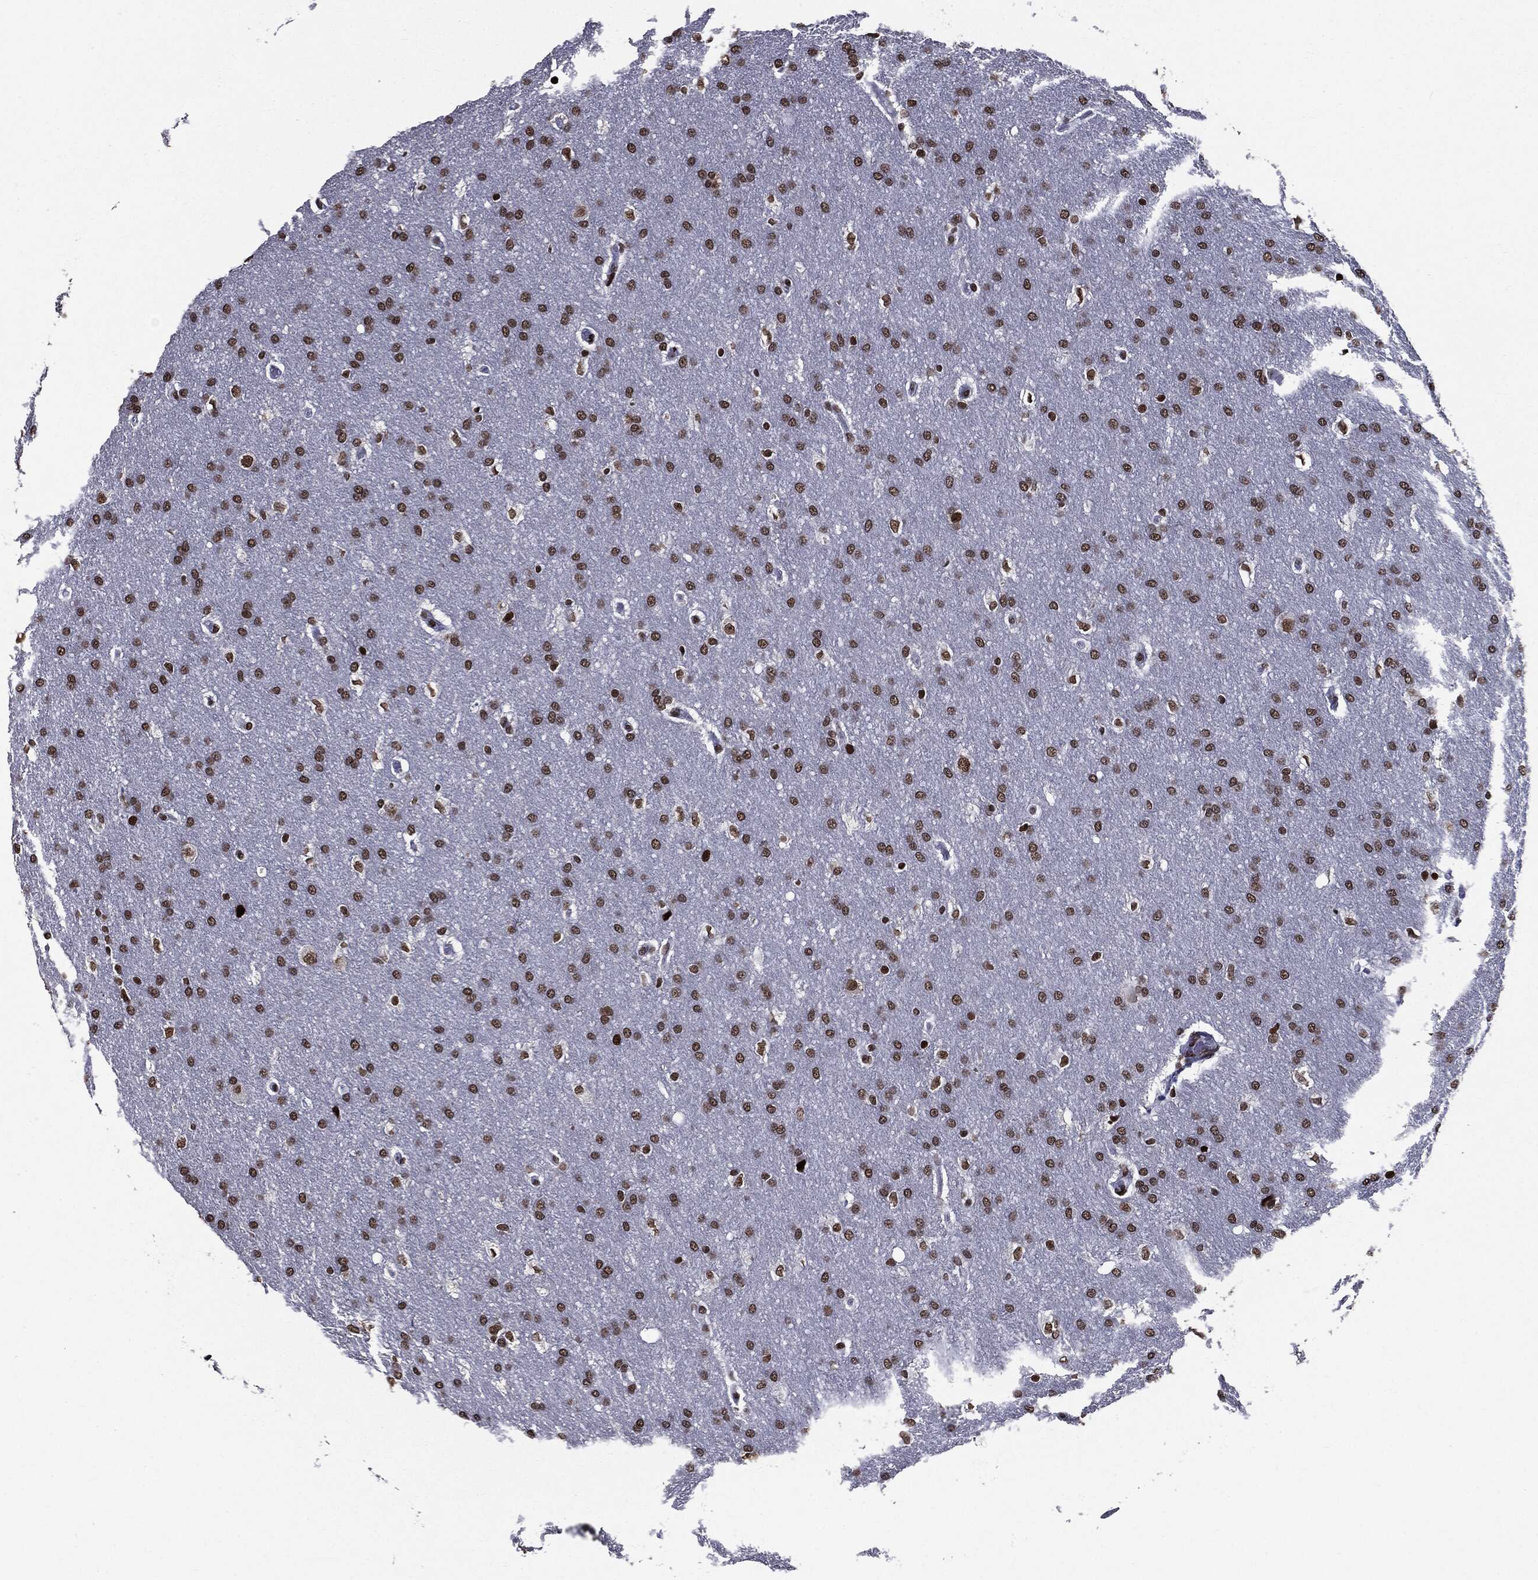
{"staining": {"intensity": "strong", "quantity": "25%-75%", "location": "nuclear"}, "tissue": "glioma", "cell_type": "Tumor cells", "image_type": "cancer", "snomed": [{"axis": "morphology", "description": "Glioma, malignant, Low grade"}, {"axis": "topography", "description": "Brain"}], "caption": "The immunohistochemical stain shows strong nuclear positivity in tumor cells of malignant glioma (low-grade) tissue.", "gene": "ZFP91", "patient": {"sex": "female", "age": 37}}